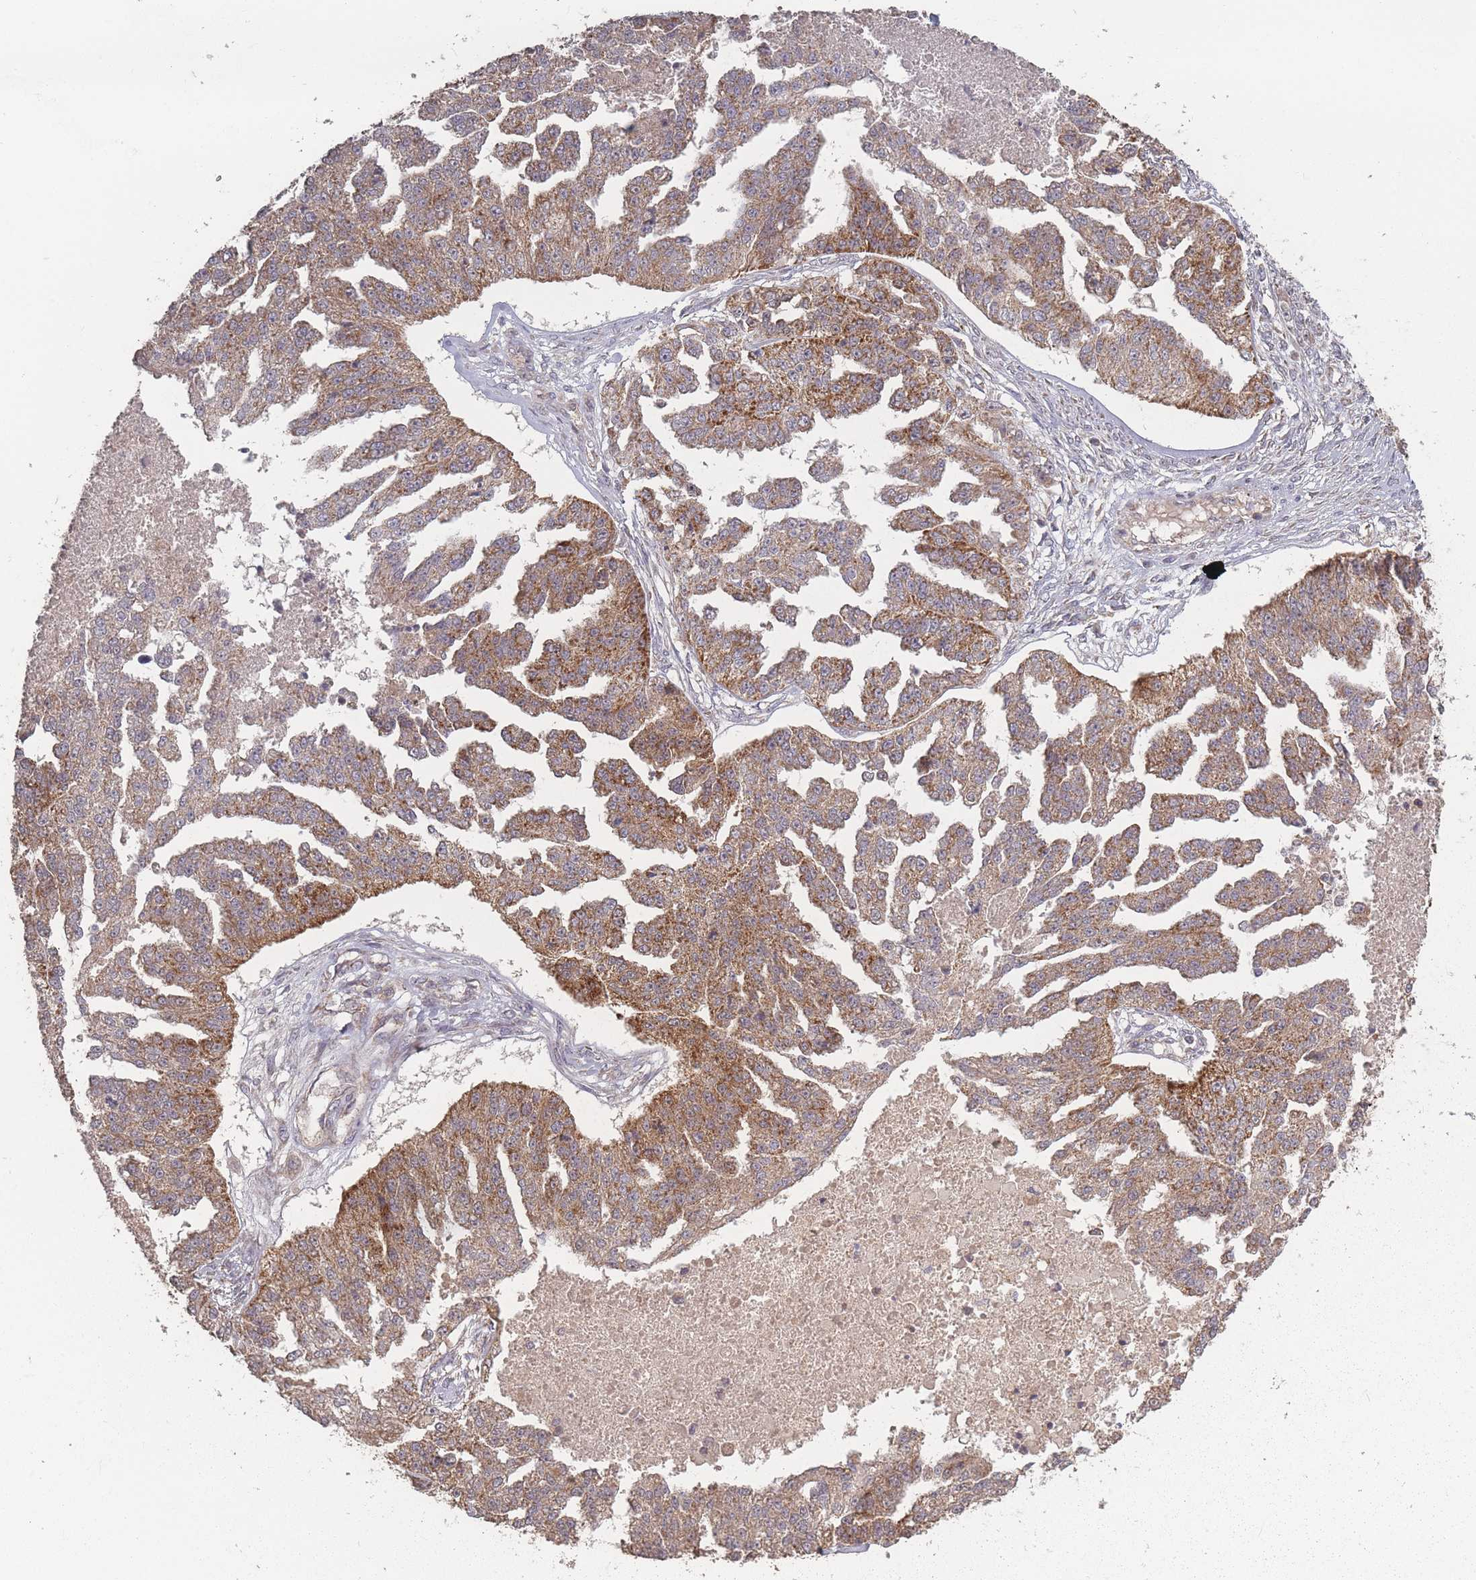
{"staining": {"intensity": "moderate", "quantity": ">75%", "location": "cytoplasmic/membranous"}, "tissue": "ovarian cancer", "cell_type": "Tumor cells", "image_type": "cancer", "snomed": [{"axis": "morphology", "description": "Cystadenocarcinoma, serous, NOS"}, {"axis": "topography", "description": "Ovary"}], "caption": "Immunohistochemistry photomicrograph of neoplastic tissue: ovarian cancer (serous cystadenocarcinoma) stained using IHC shows medium levels of moderate protein expression localized specifically in the cytoplasmic/membranous of tumor cells, appearing as a cytoplasmic/membranous brown color.", "gene": "LYRM7", "patient": {"sex": "female", "age": 58}}